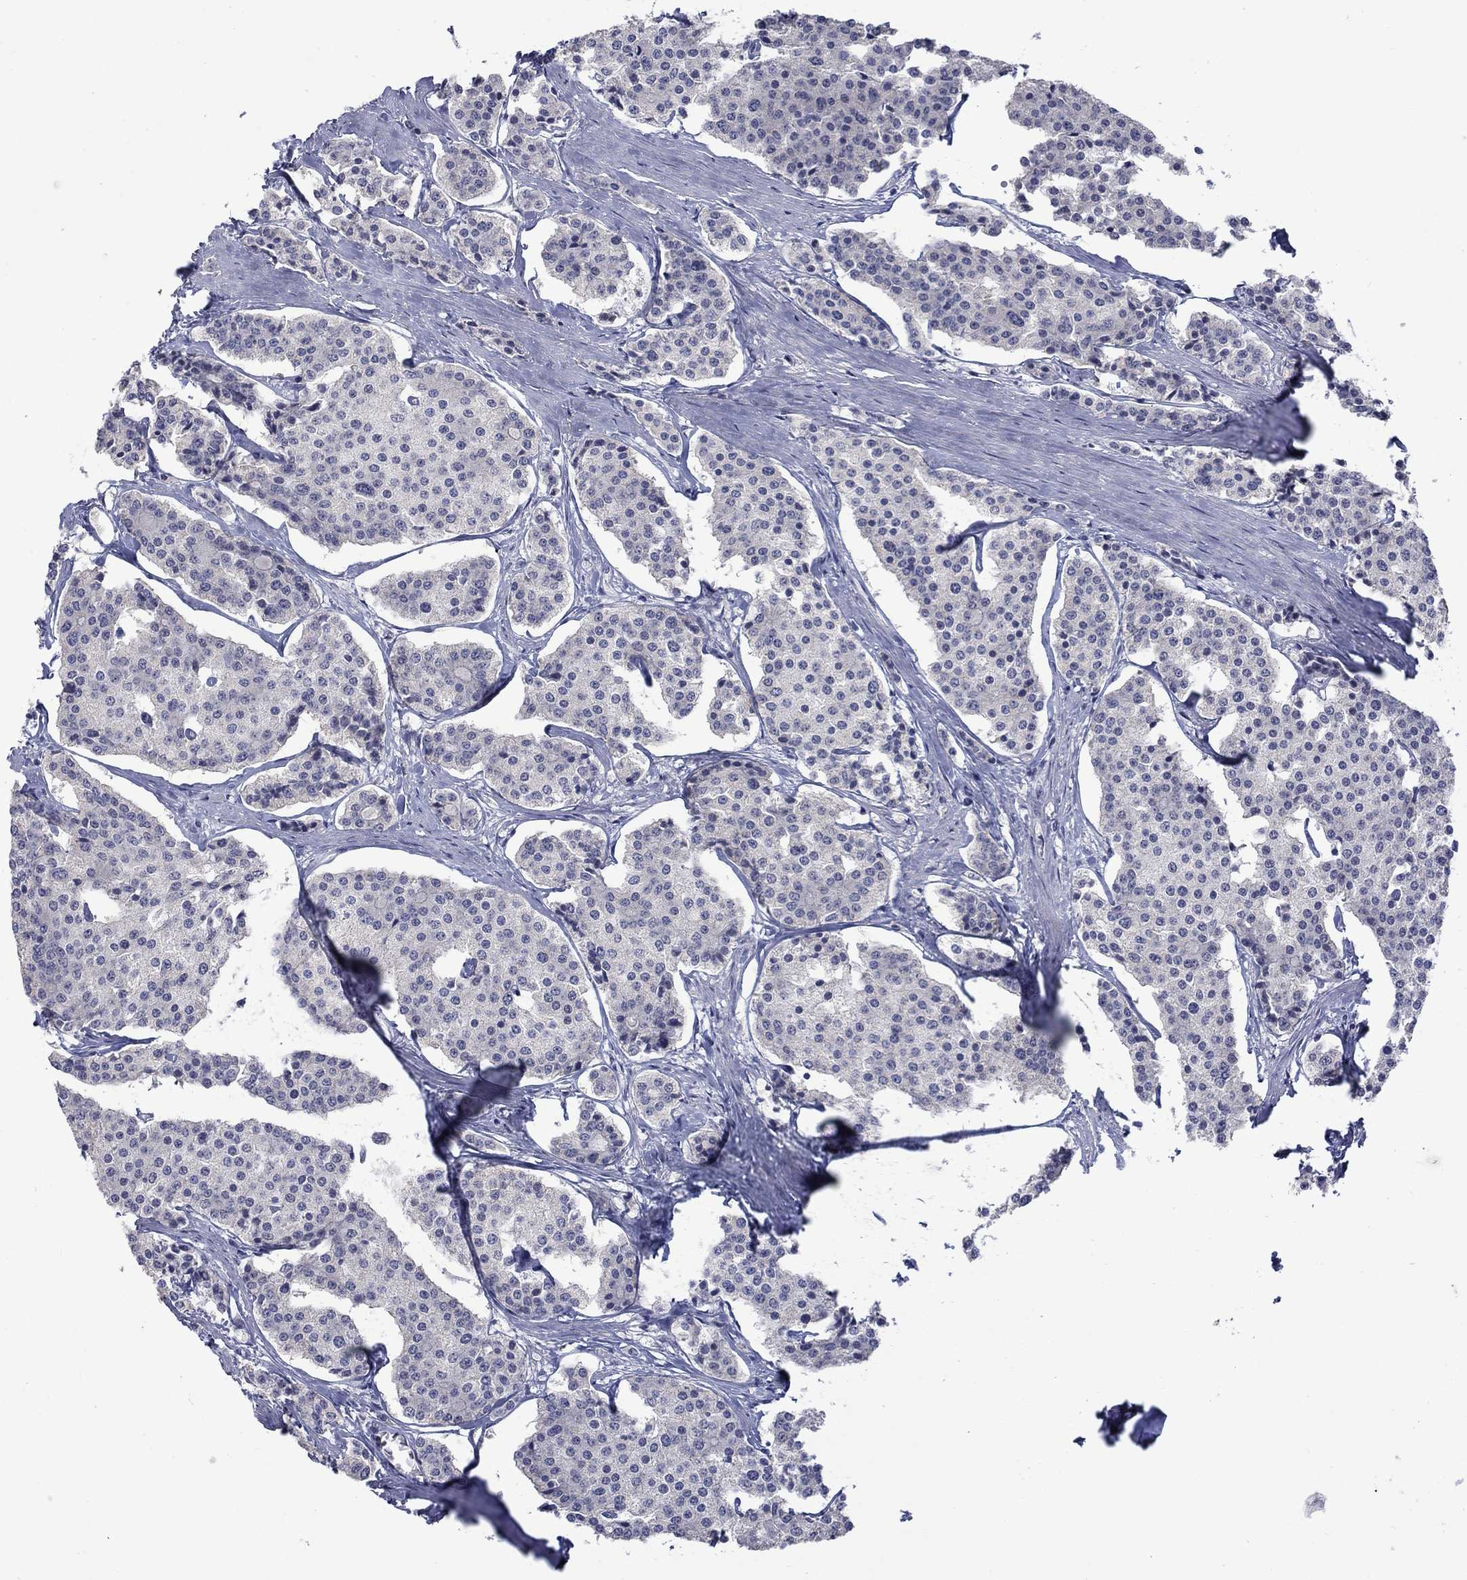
{"staining": {"intensity": "negative", "quantity": "none", "location": "none"}, "tissue": "carcinoid", "cell_type": "Tumor cells", "image_type": "cancer", "snomed": [{"axis": "morphology", "description": "Carcinoid, malignant, NOS"}, {"axis": "topography", "description": "Small intestine"}], "caption": "A micrograph of malignant carcinoid stained for a protein demonstrates no brown staining in tumor cells.", "gene": "KCNJ16", "patient": {"sex": "female", "age": 65}}